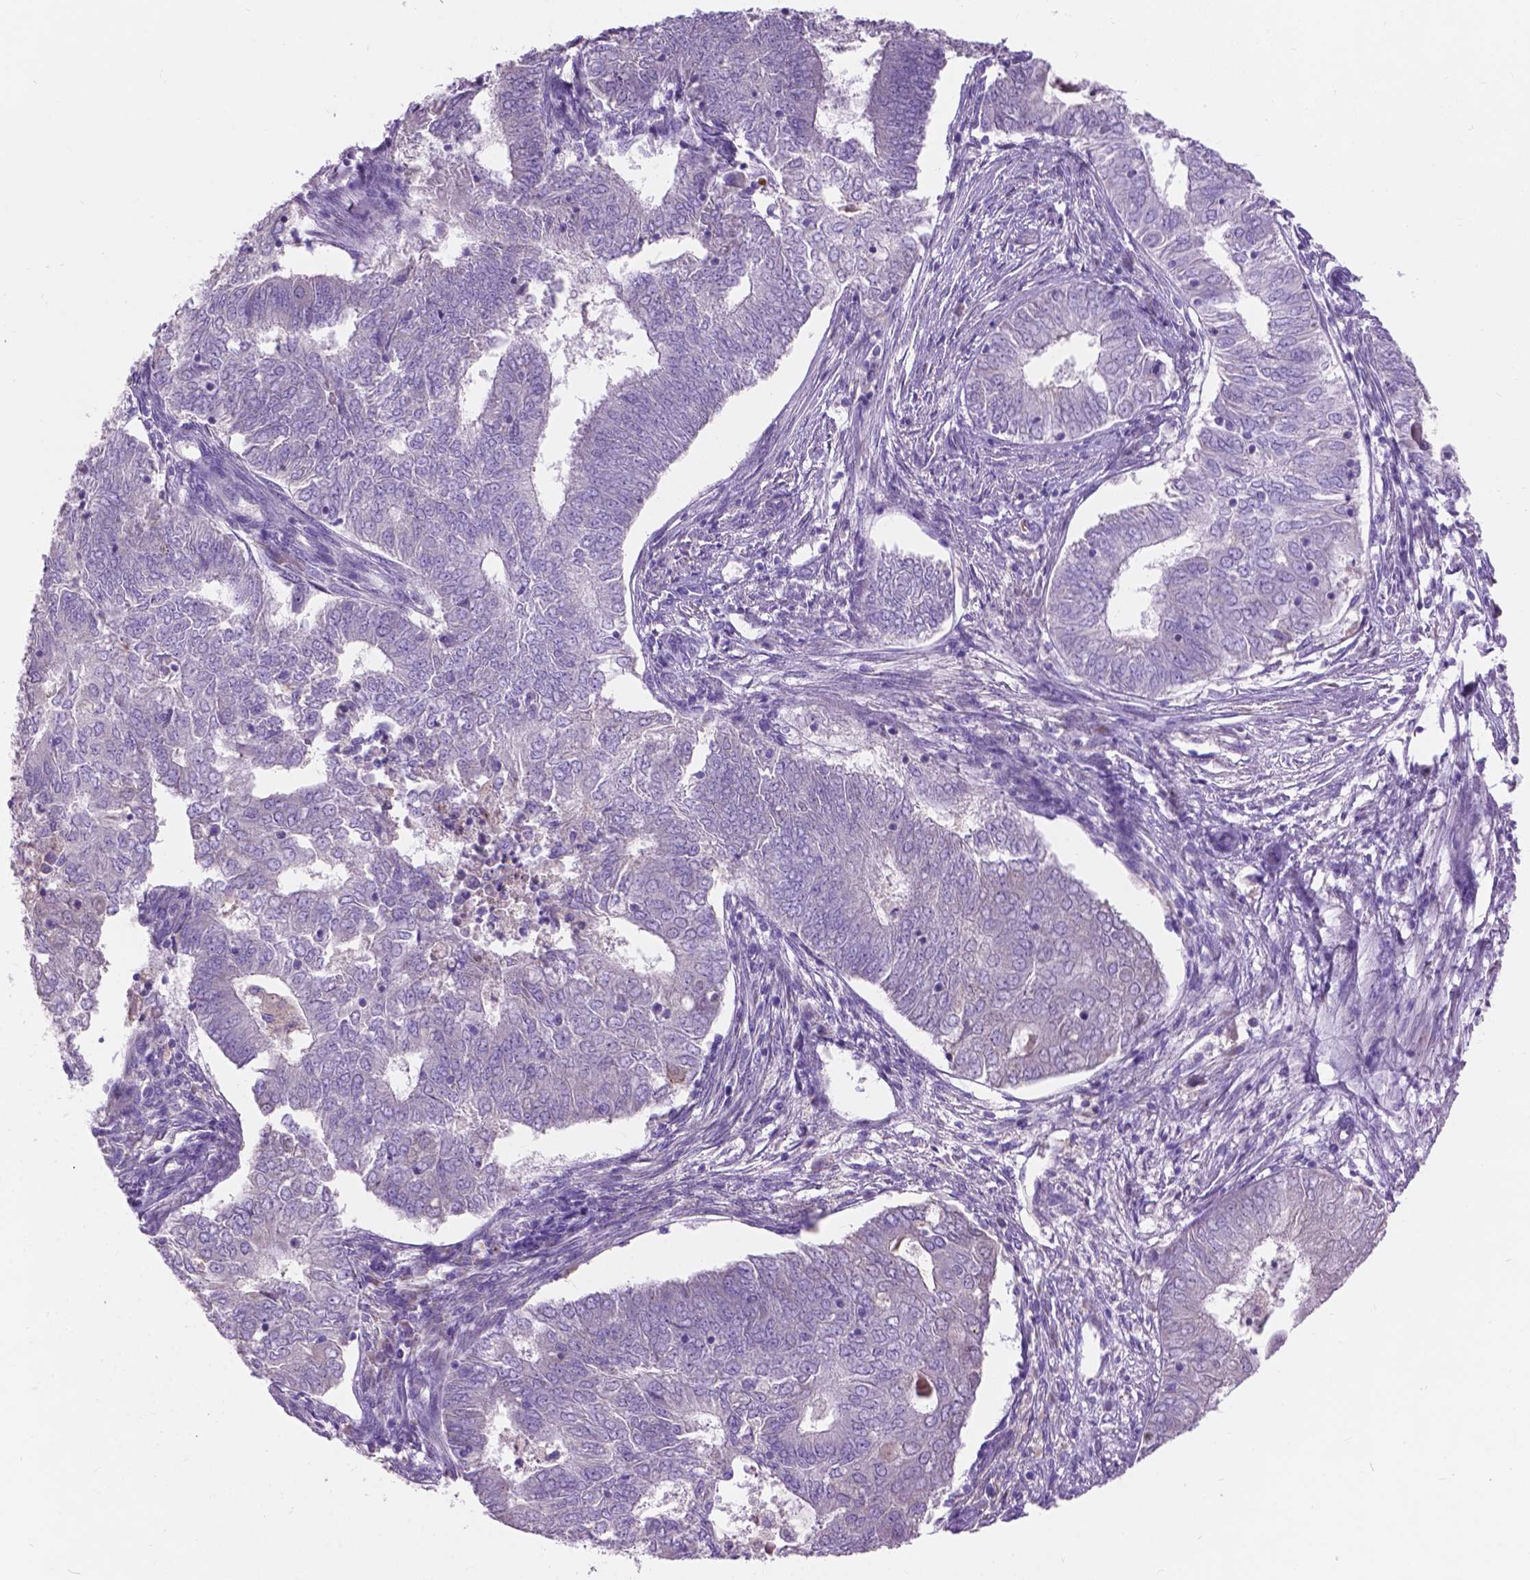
{"staining": {"intensity": "negative", "quantity": "none", "location": "none"}, "tissue": "endometrial cancer", "cell_type": "Tumor cells", "image_type": "cancer", "snomed": [{"axis": "morphology", "description": "Adenocarcinoma, NOS"}, {"axis": "topography", "description": "Endometrium"}], "caption": "Tumor cells show no significant protein staining in endometrial adenocarcinoma.", "gene": "NOXO1", "patient": {"sex": "female", "age": 62}}